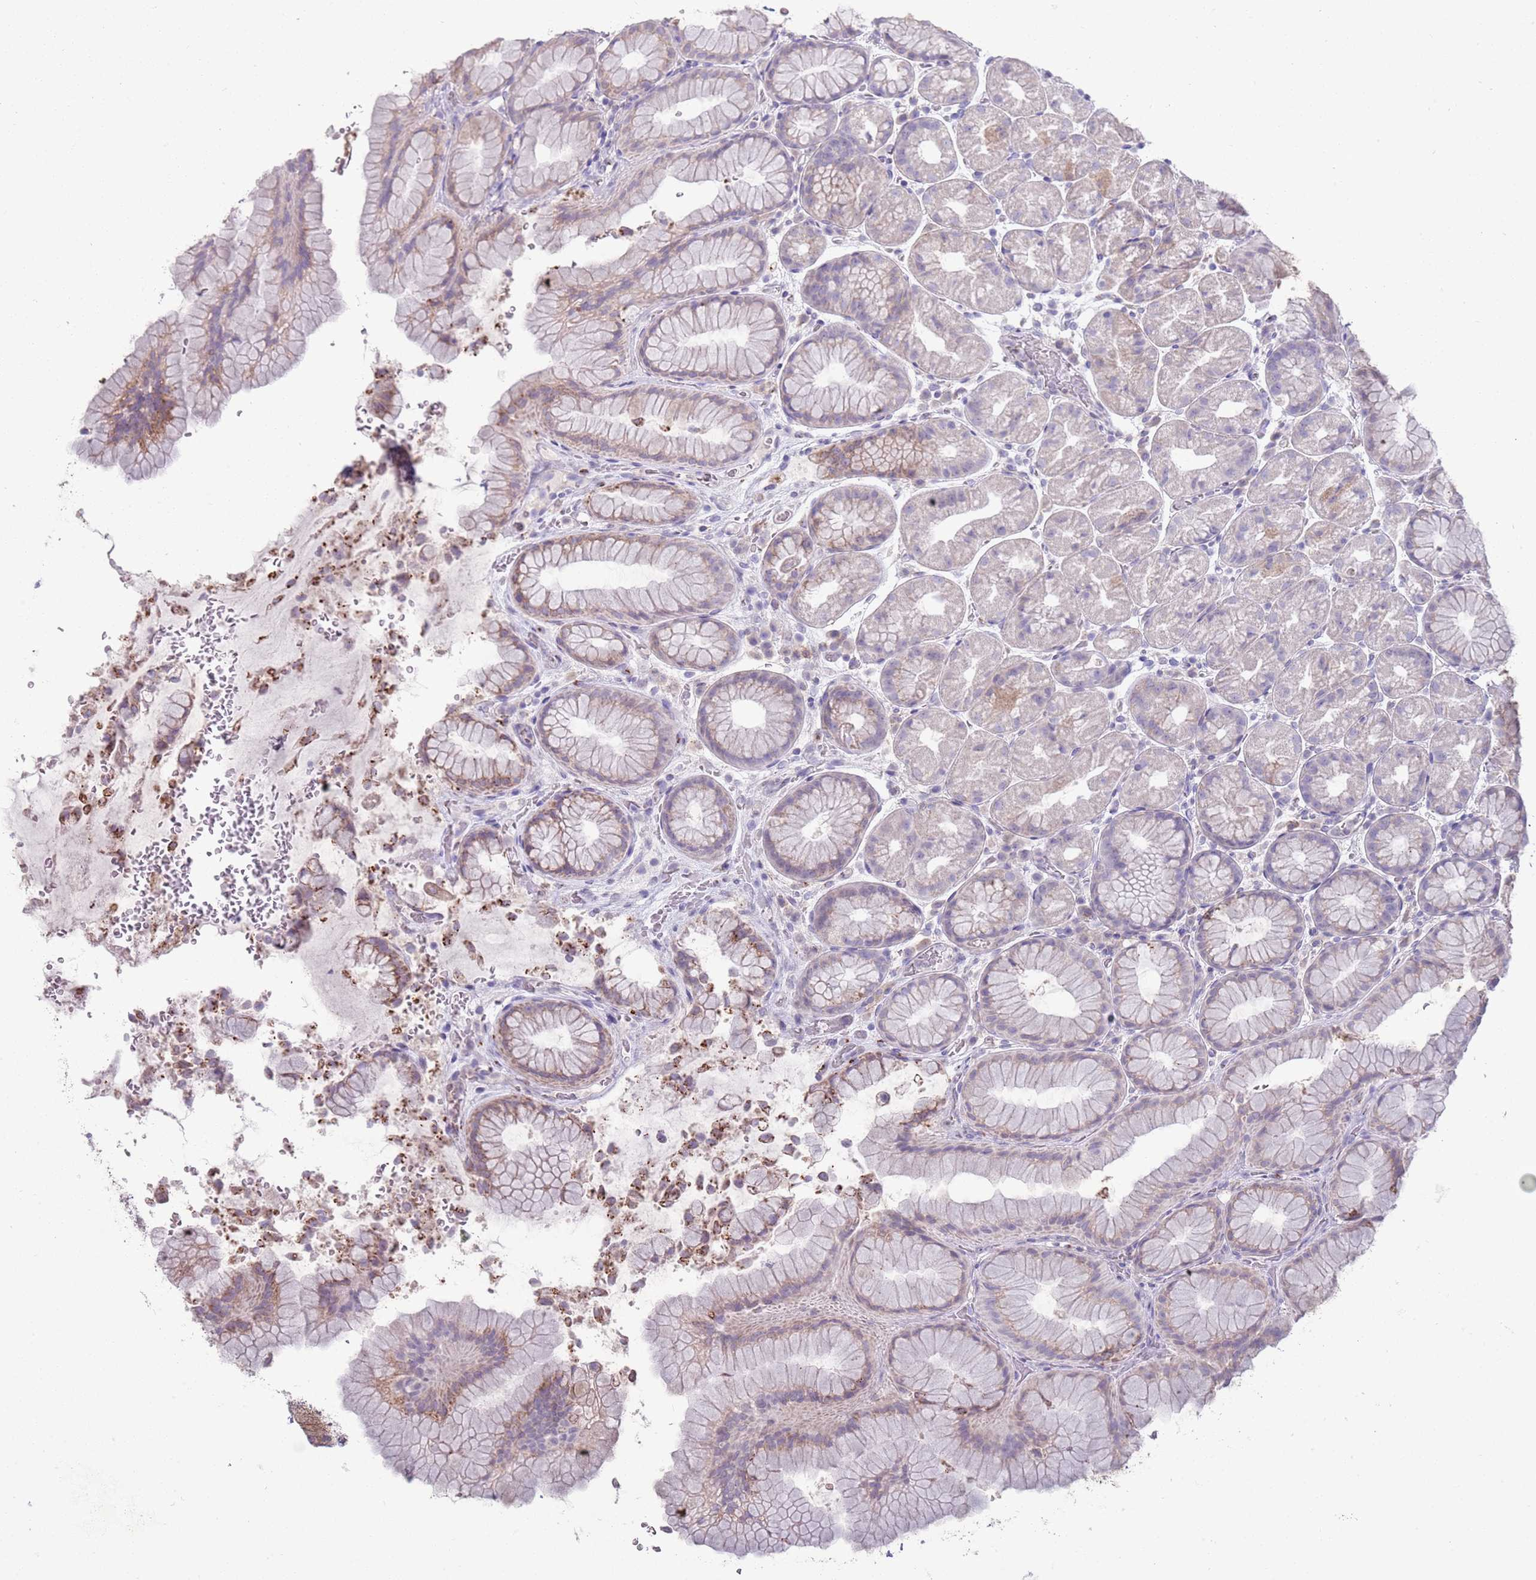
{"staining": {"intensity": "moderate", "quantity": "25%-75%", "location": "cytoplasmic/membranous"}, "tissue": "stomach", "cell_type": "Glandular cells", "image_type": "normal", "snomed": [{"axis": "morphology", "description": "Normal tissue, NOS"}, {"axis": "topography", "description": "Stomach, upper"}, {"axis": "topography", "description": "Stomach, lower"}], "caption": "Protein expression analysis of benign stomach exhibits moderate cytoplasmic/membranous expression in approximately 25%-75% of glandular cells.", "gene": "ACSBG1", "patient": {"sex": "male", "age": 67}}